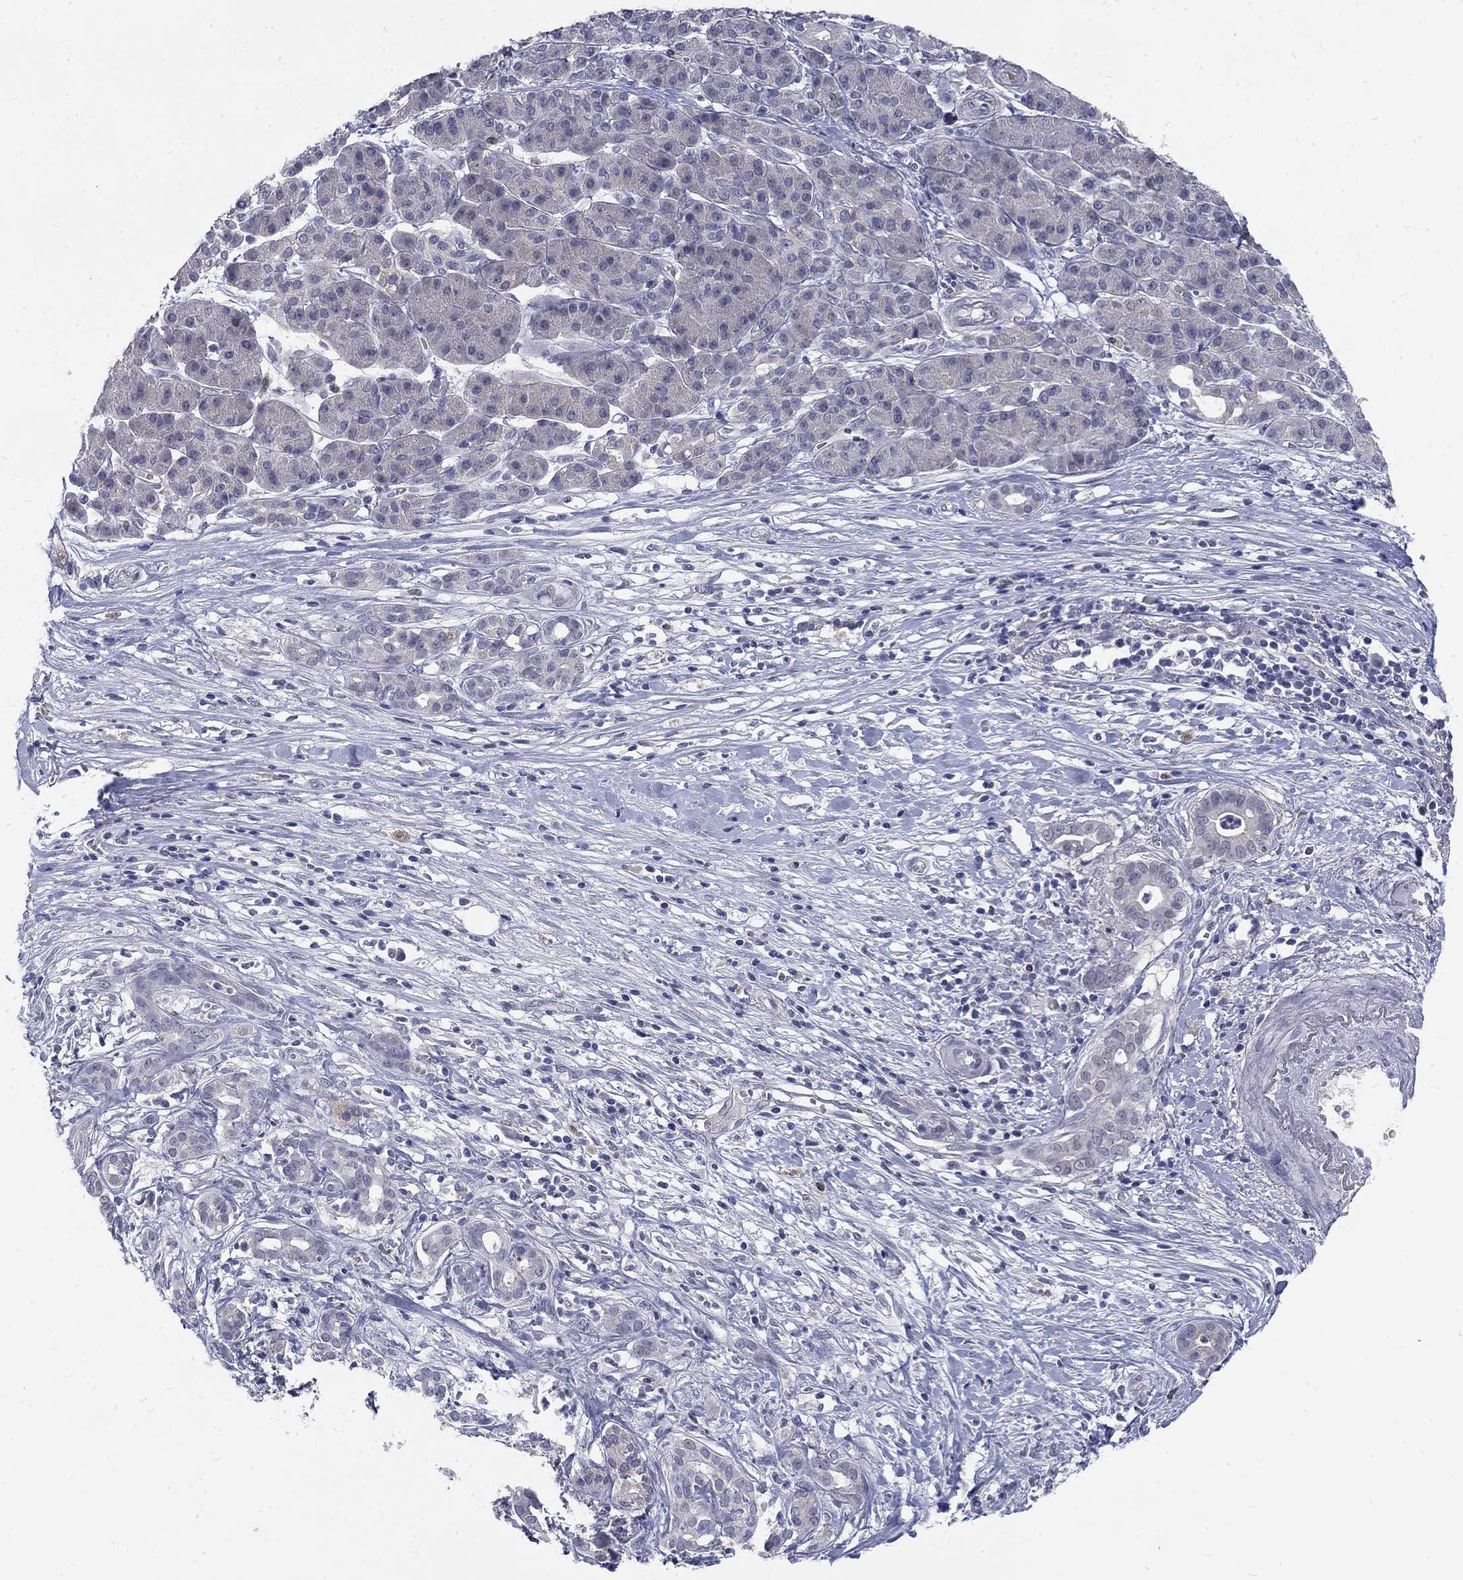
{"staining": {"intensity": "negative", "quantity": "none", "location": "none"}, "tissue": "pancreatic cancer", "cell_type": "Tumor cells", "image_type": "cancer", "snomed": [{"axis": "morphology", "description": "Adenocarcinoma, NOS"}, {"axis": "topography", "description": "Pancreas"}], "caption": "Tumor cells are negative for brown protein staining in adenocarcinoma (pancreatic).", "gene": "PHKA1", "patient": {"sex": "male", "age": 61}}